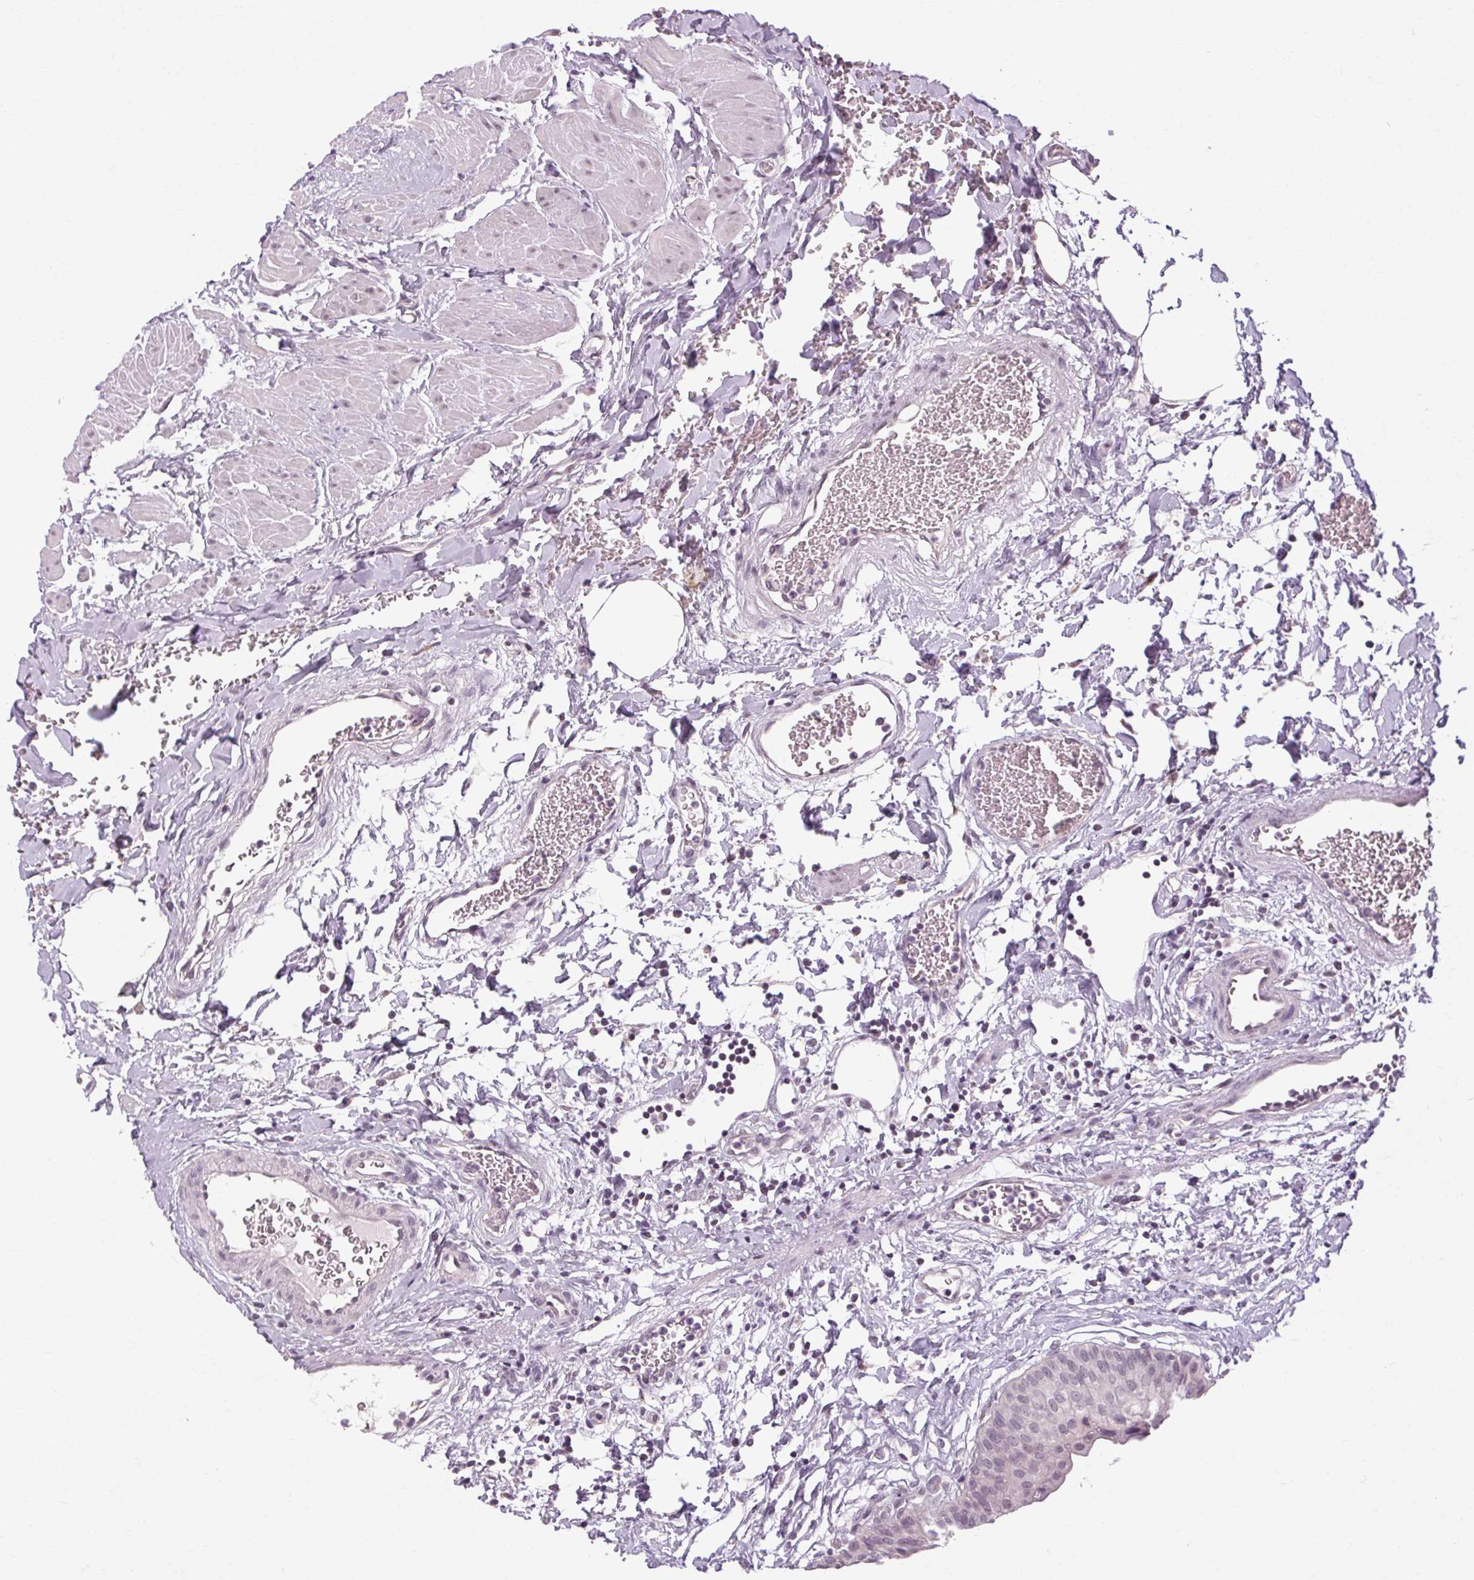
{"staining": {"intensity": "negative", "quantity": "none", "location": "none"}, "tissue": "urinary bladder", "cell_type": "Urothelial cells", "image_type": "normal", "snomed": [{"axis": "morphology", "description": "Normal tissue, NOS"}, {"axis": "topography", "description": "Urinary bladder"}], "caption": "This micrograph is of benign urinary bladder stained with immunohistochemistry (IHC) to label a protein in brown with the nuclei are counter-stained blue. There is no staining in urothelial cells.", "gene": "KLHL40", "patient": {"sex": "male", "age": 55}}